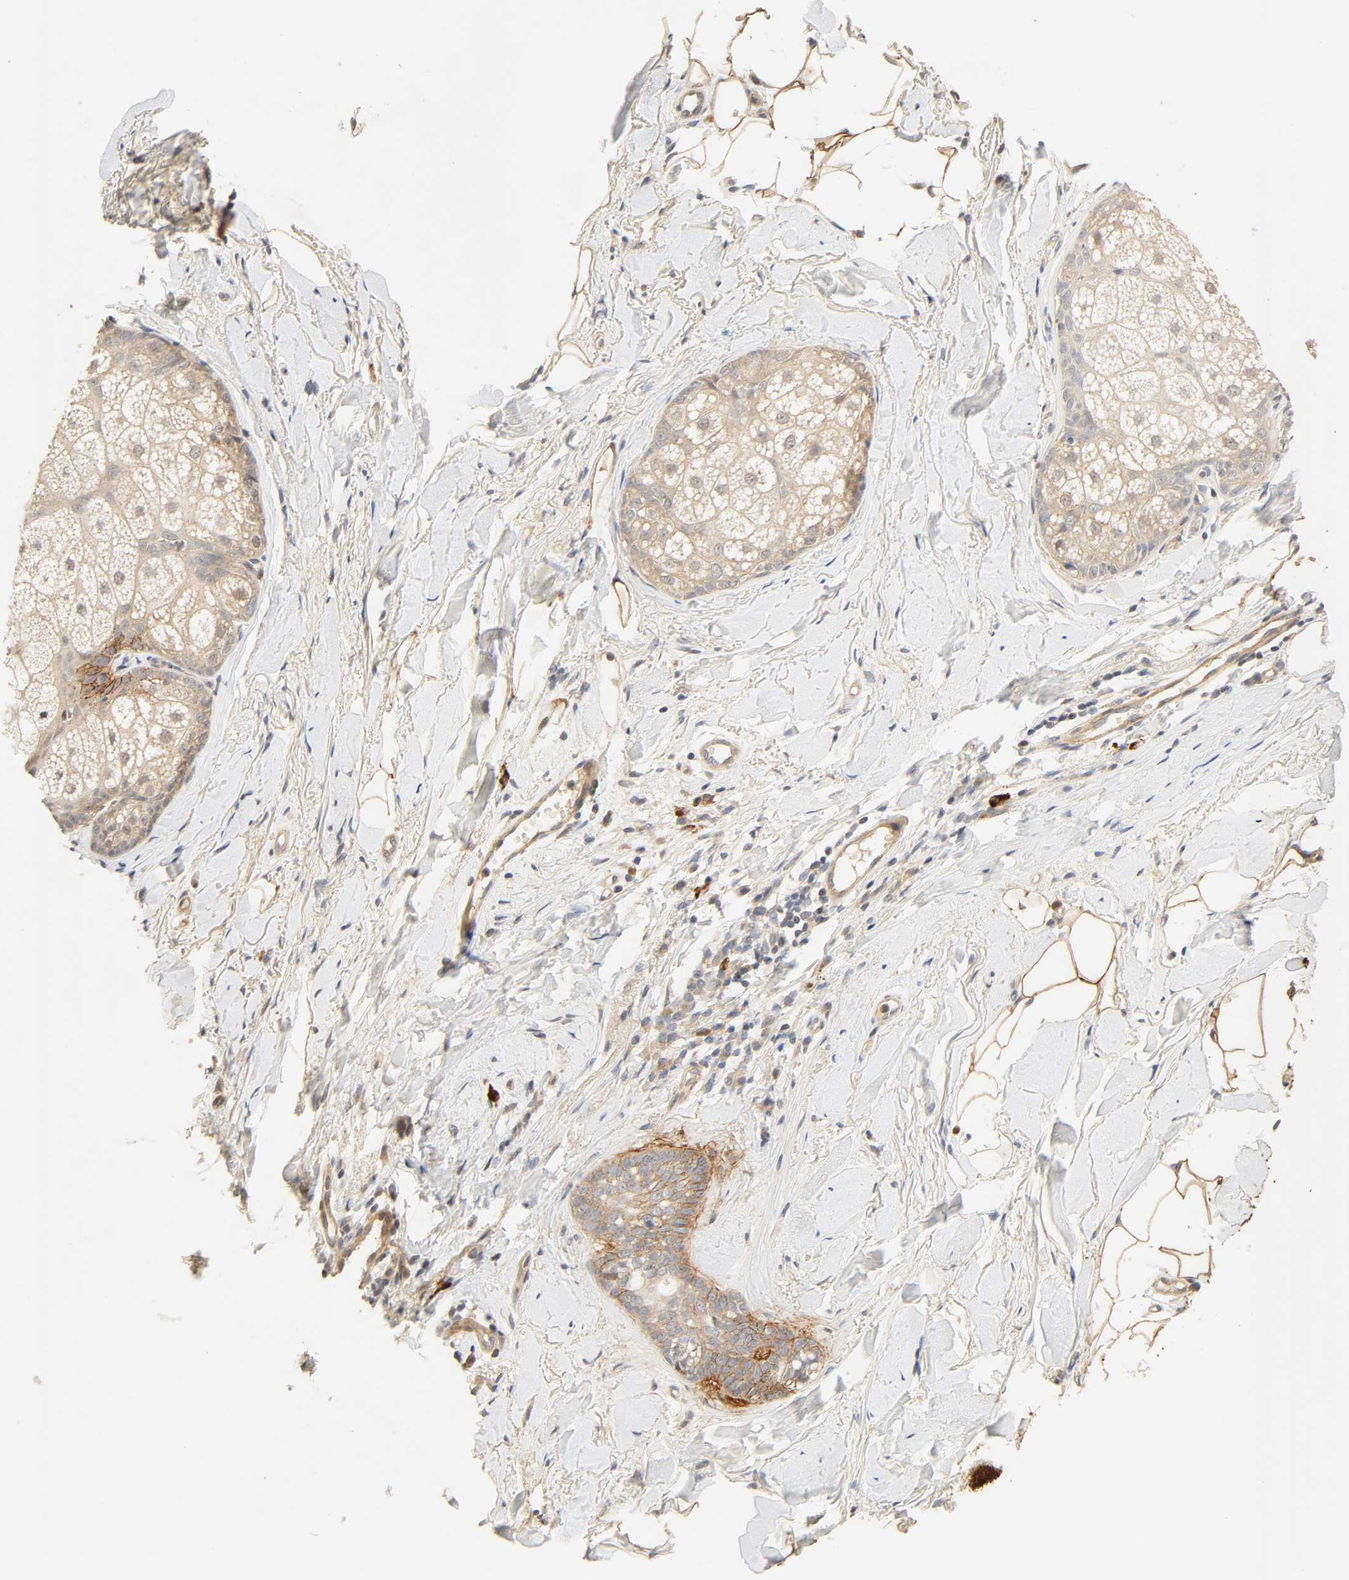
{"staining": {"intensity": "moderate", "quantity": ">75%", "location": "cytoplasmic/membranous"}, "tissue": "skin cancer", "cell_type": "Tumor cells", "image_type": "cancer", "snomed": [{"axis": "morphology", "description": "Normal tissue, NOS"}, {"axis": "morphology", "description": "Basal cell carcinoma"}, {"axis": "topography", "description": "Skin"}], "caption": "This micrograph exhibits IHC staining of skin cancer (basal cell carcinoma), with medium moderate cytoplasmic/membranous staining in about >75% of tumor cells.", "gene": "CACNA1G", "patient": {"sex": "female", "age": 69}}